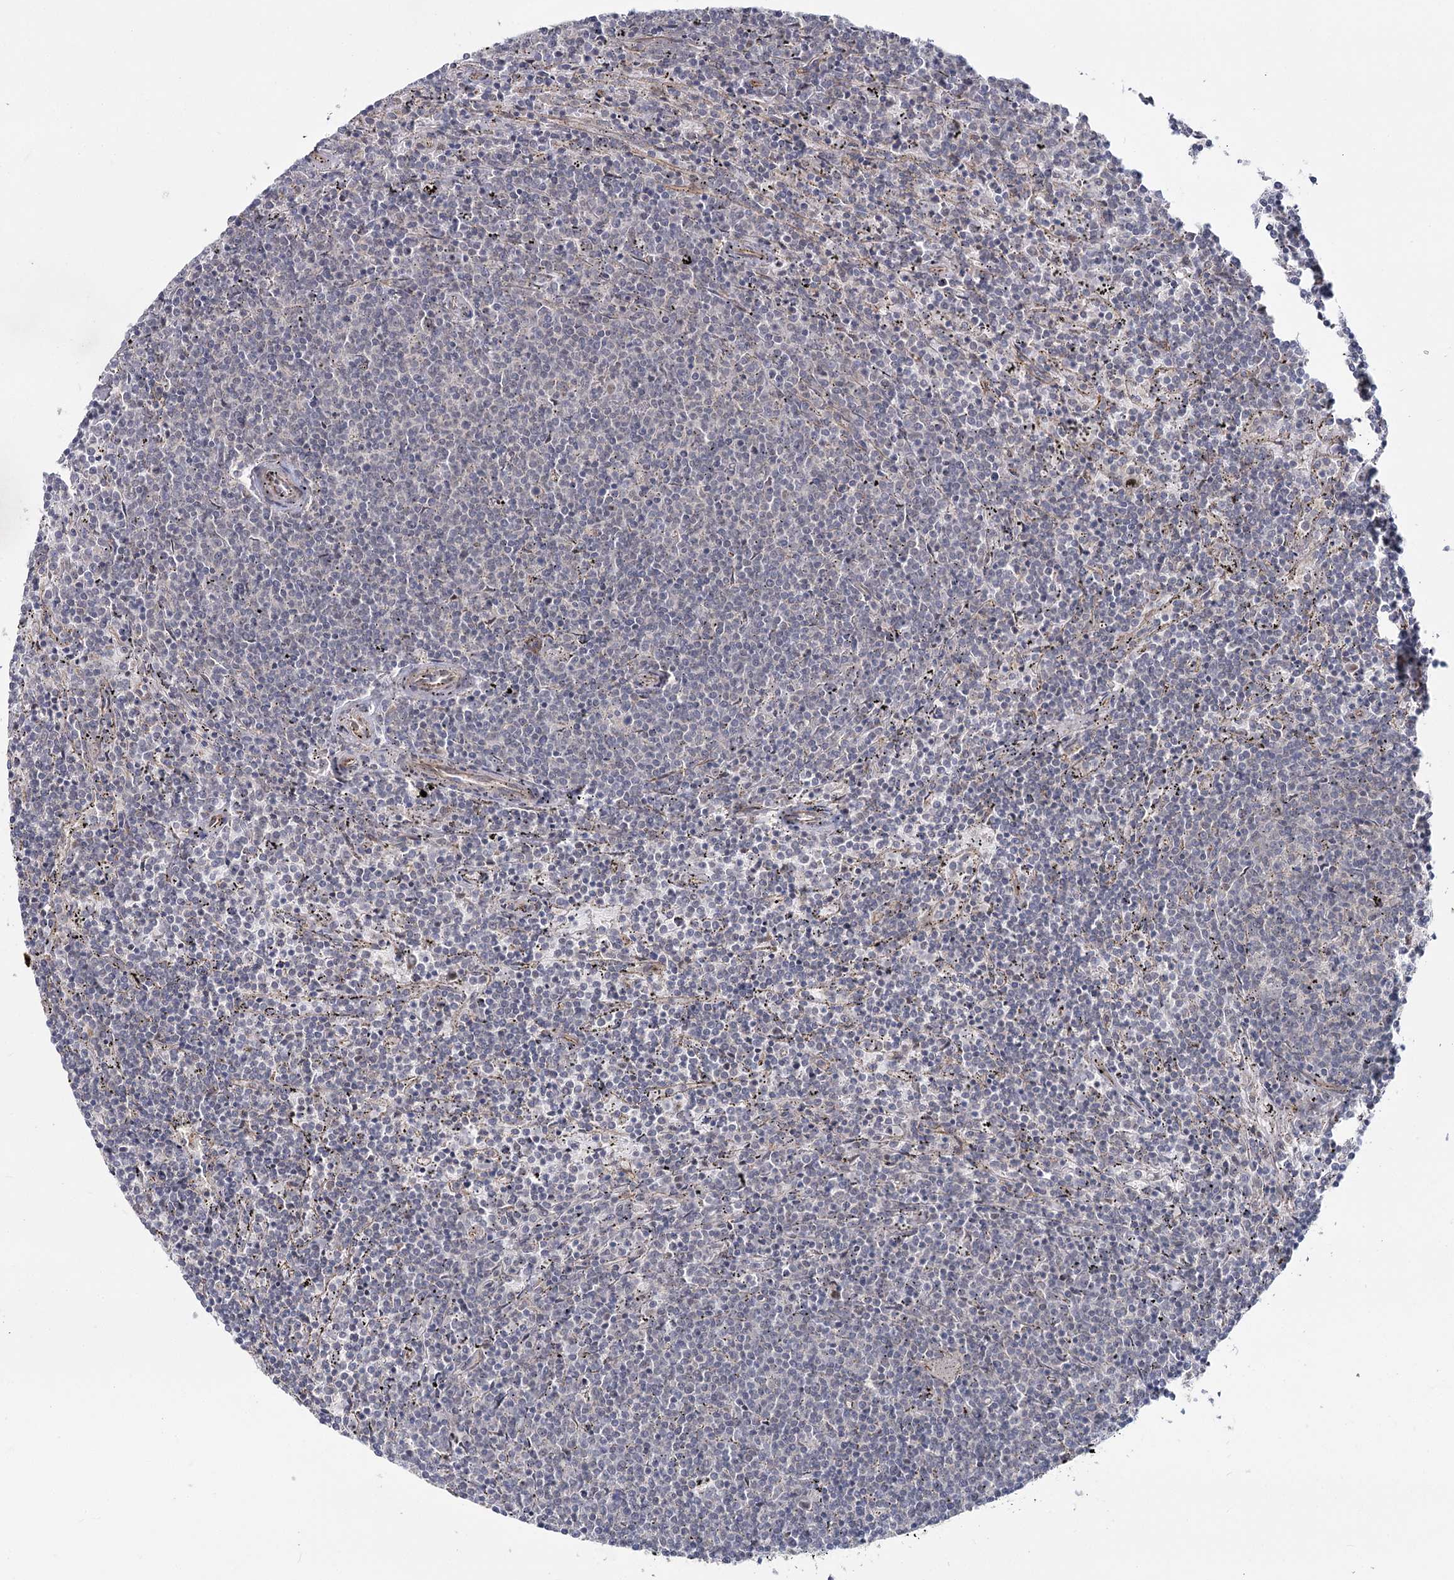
{"staining": {"intensity": "negative", "quantity": "none", "location": "none"}, "tissue": "lymphoma", "cell_type": "Tumor cells", "image_type": "cancer", "snomed": [{"axis": "morphology", "description": "Malignant lymphoma, non-Hodgkin's type, Low grade"}, {"axis": "topography", "description": "Spleen"}], "caption": "A high-resolution histopathology image shows immunohistochemistry staining of malignant lymphoma, non-Hodgkin's type (low-grade), which reveals no significant staining in tumor cells.", "gene": "TBC1D9B", "patient": {"sex": "female", "age": 50}}